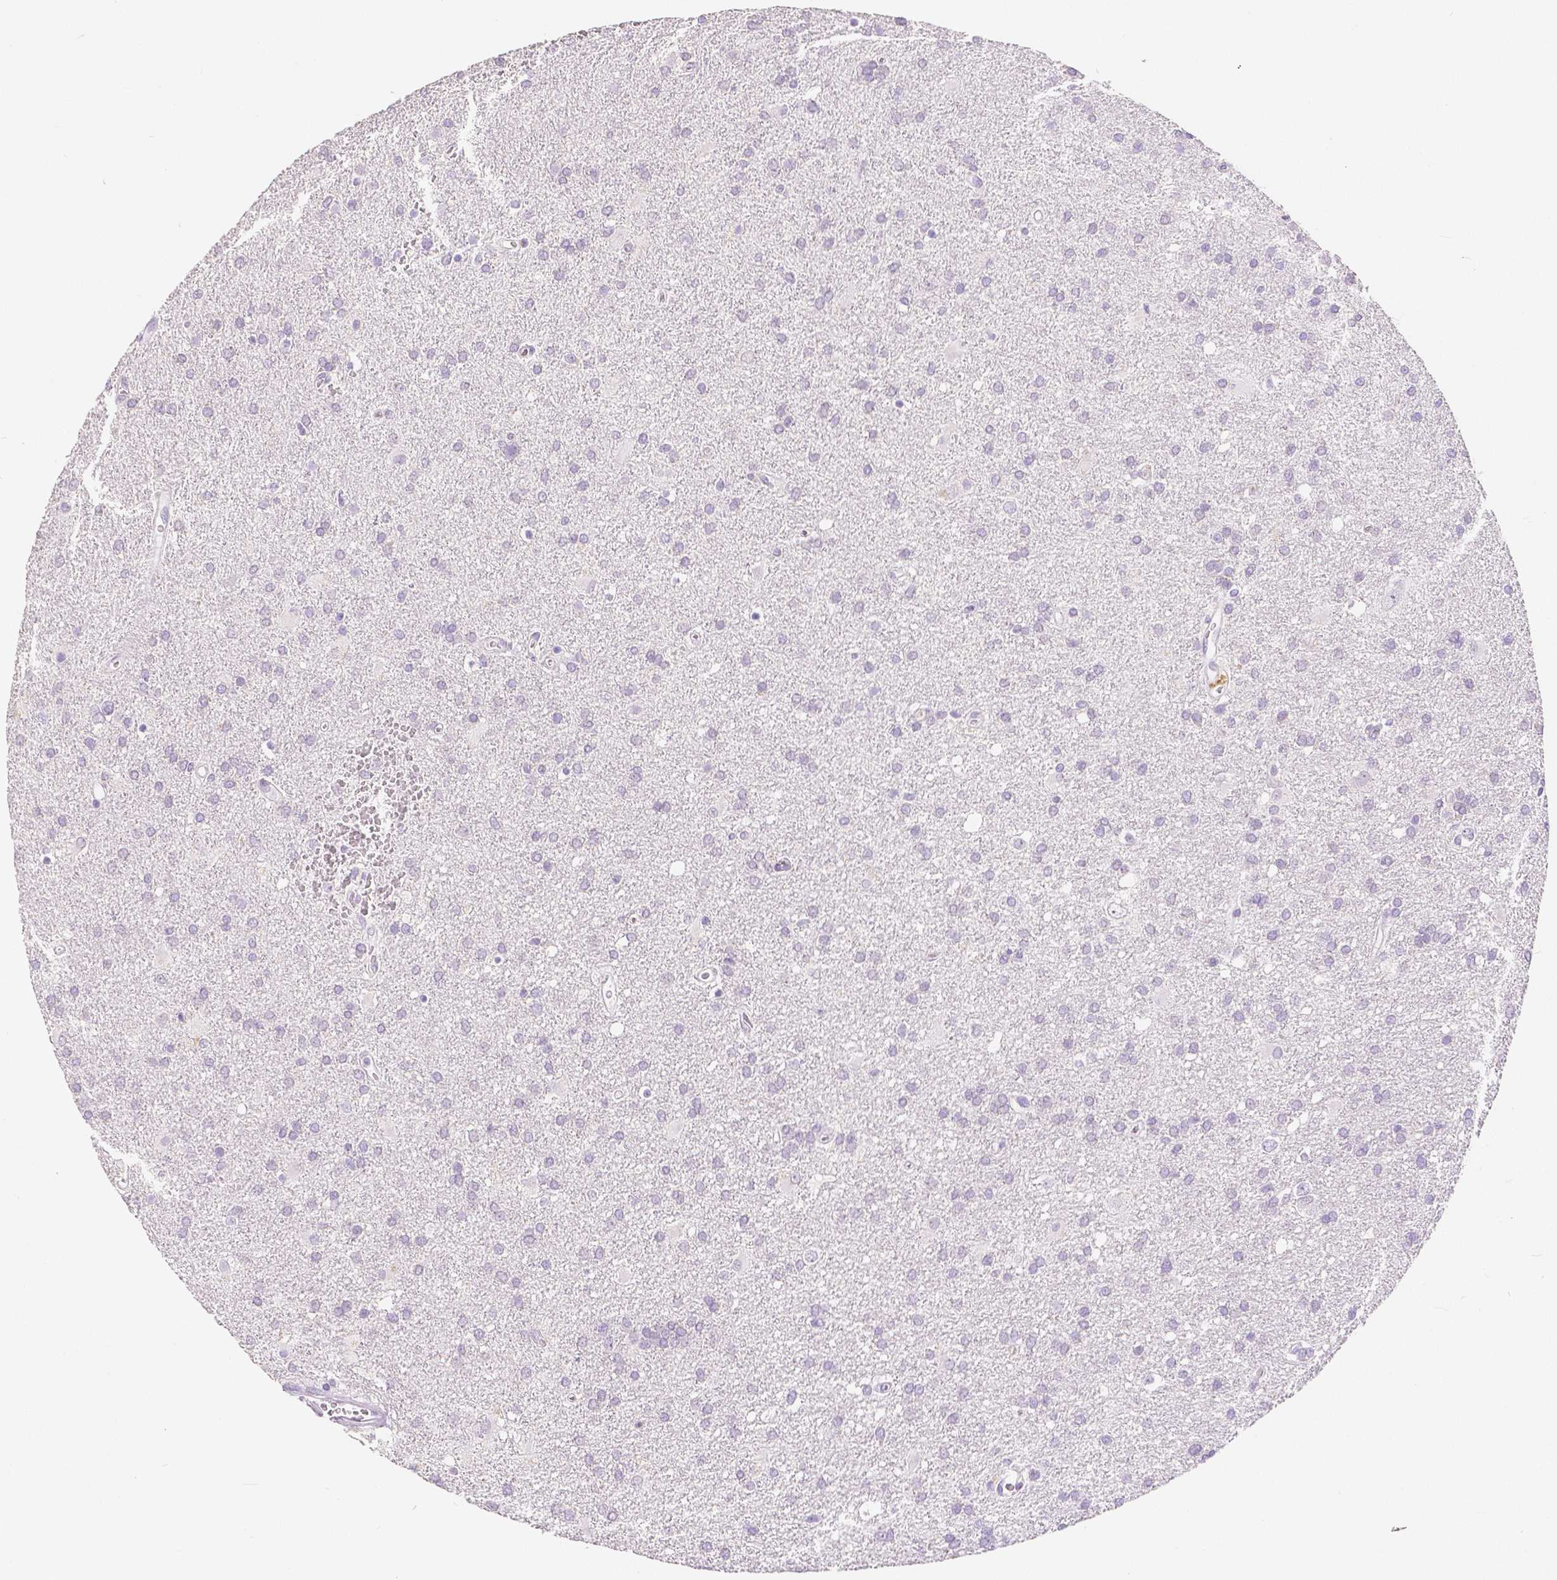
{"staining": {"intensity": "negative", "quantity": "none", "location": "none"}, "tissue": "glioma", "cell_type": "Tumor cells", "image_type": "cancer", "snomed": [{"axis": "morphology", "description": "Glioma, malignant, Low grade"}, {"axis": "topography", "description": "Brain"}], "caption": "IHC of glioma reveals no positivity in tumor cells.", "gene": "HNF1B", "patient": {"sex": "male", "age": 66}}